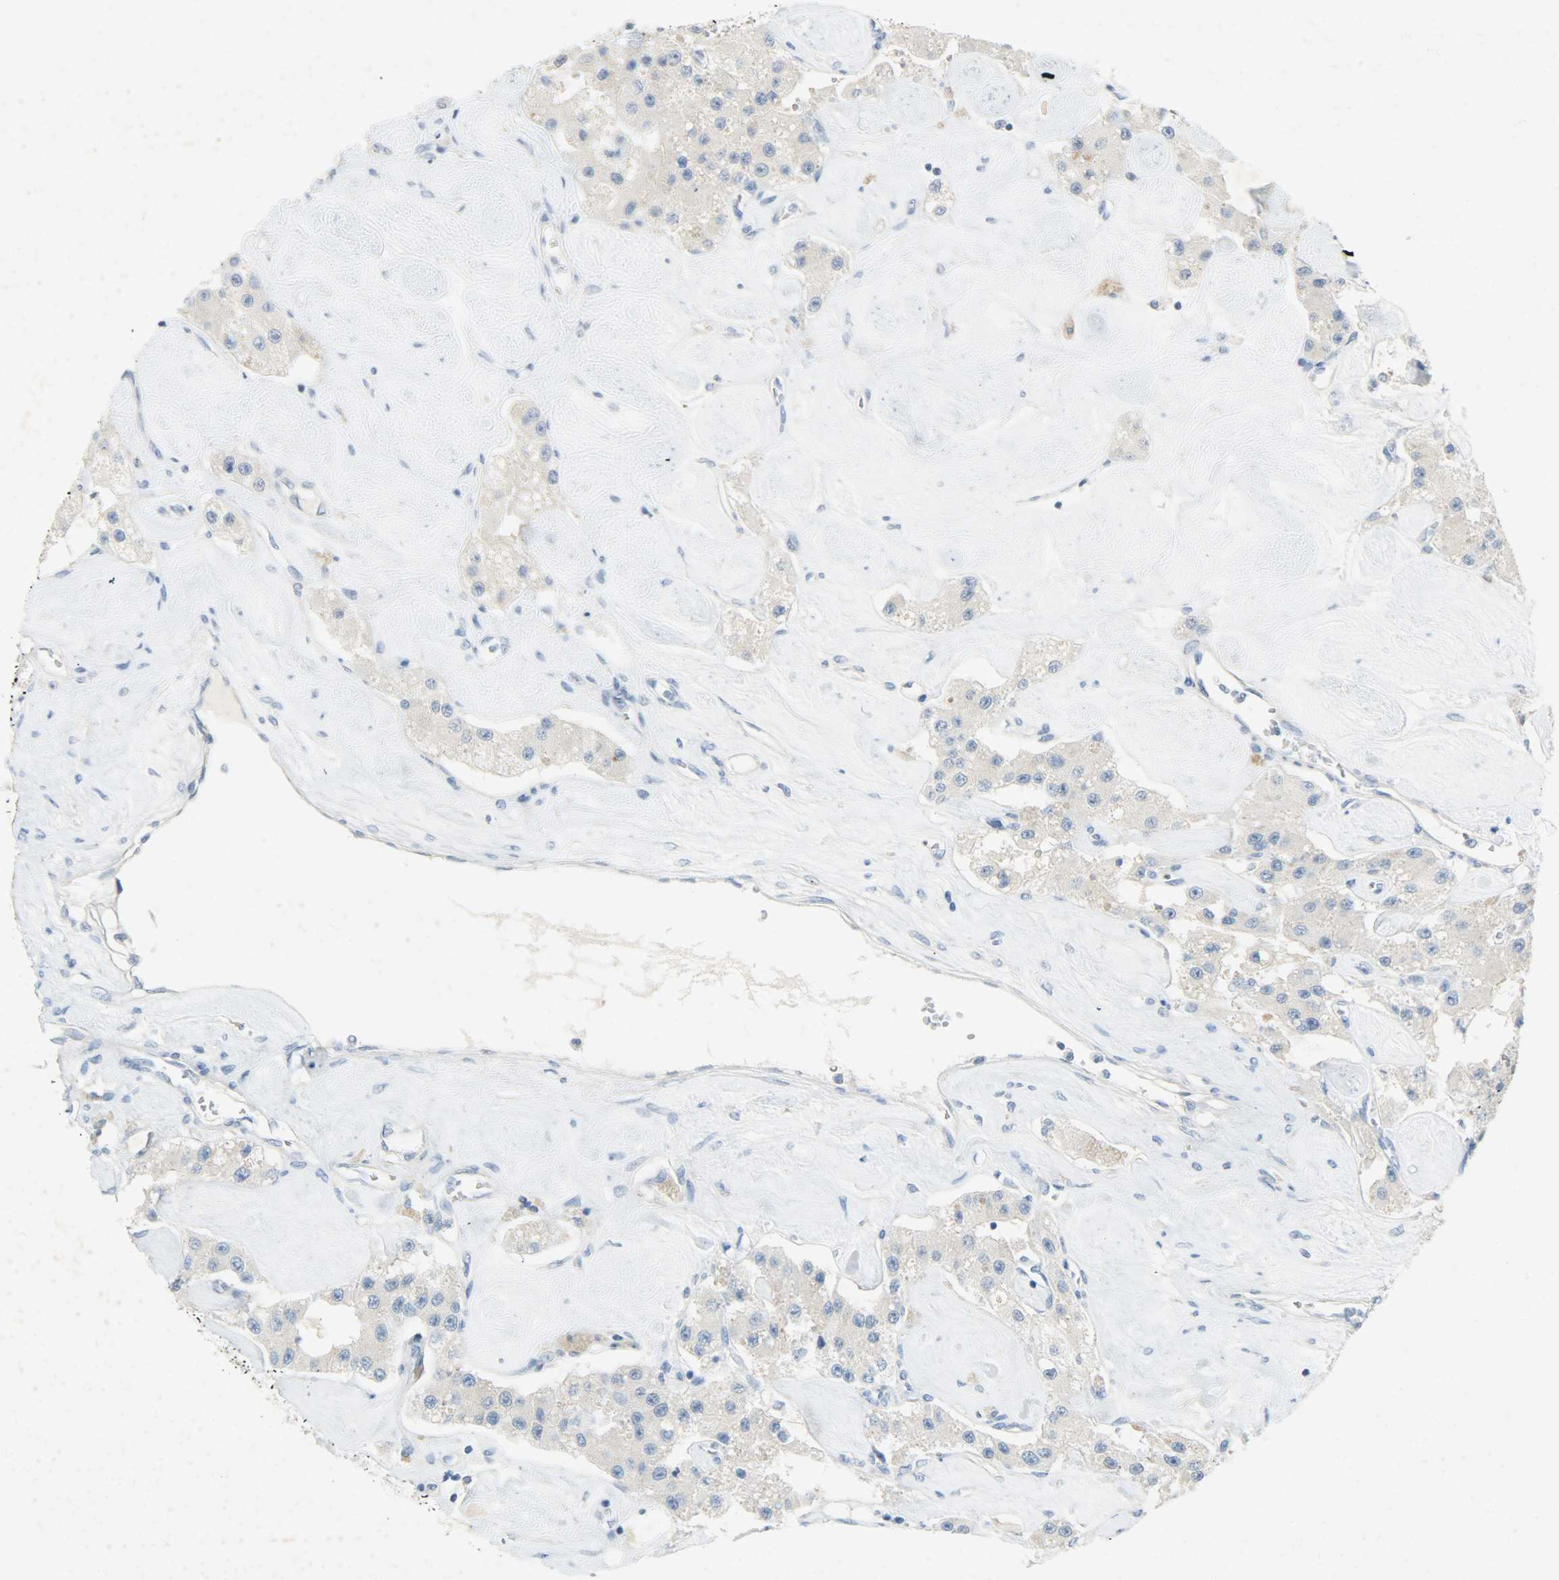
{"staining": {"intensity": "weak", "quantity": ">75%", "location": "cytoplasmic/membranous"}, "tissue": "carcinoid", "cell_type": "Tumor cells", "image_type": "cancer", "snomed": [{"axis": "morphology", "description": "Carcinoid, malignant, NOS"}, {"axis": "topography", "description": "Pancreas"}], "caption": "The micrograph reveals immunohistochemical staining of carcinoid. There is weak cytoplasmic/membranous expression is identified in approximately >75% of tumor cells. (DAB (3,3'-diaminobenzidine) IHC, brown staining for protein, blue staining for nuclei).", "gene": "PROM1", "patient": {"sex": "male", "age": 41}}